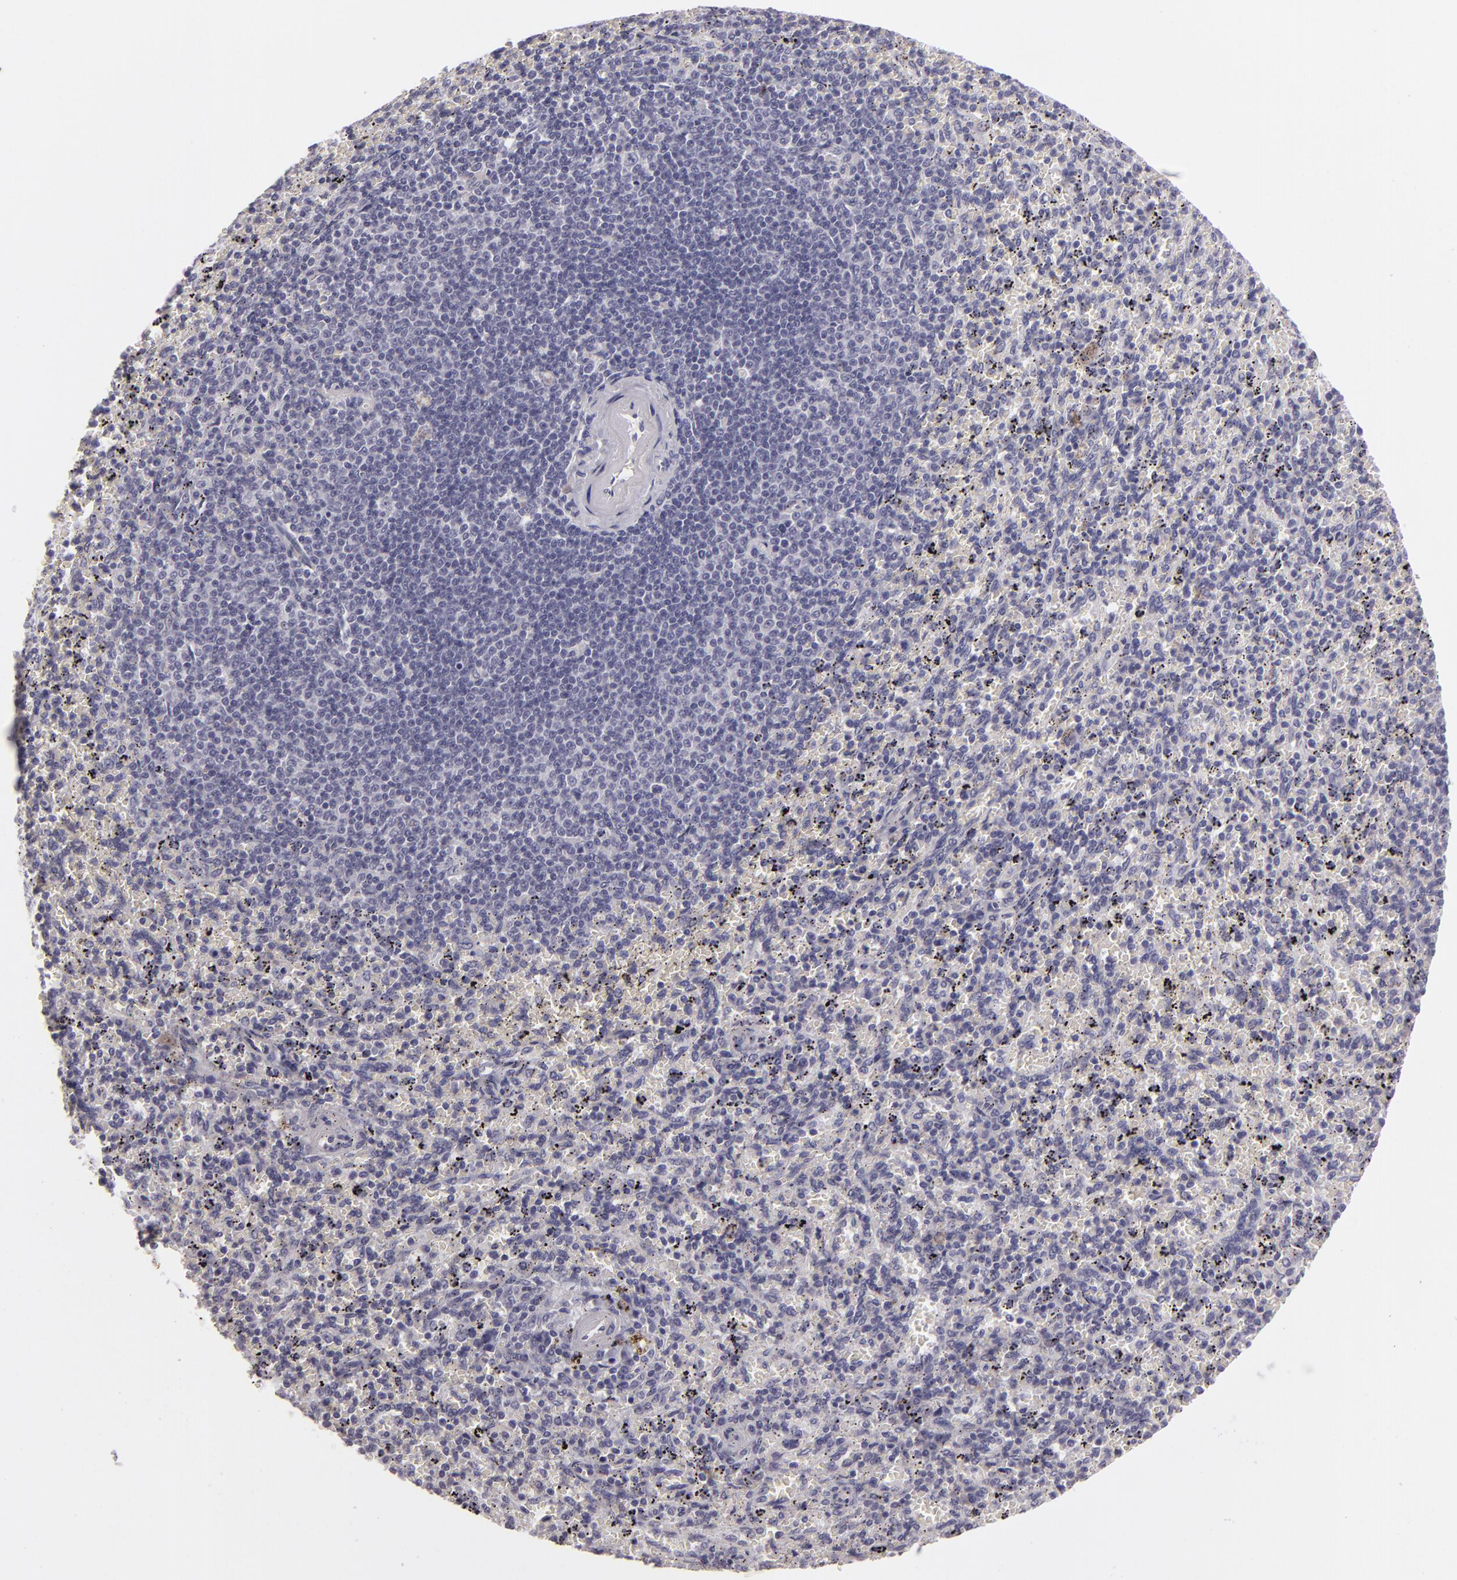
{"staining": {"intensity": "negative", "quantity": "none", "location": "none"}, "tissue": "spleen", "cell_type": "Cells in red pulp", "image_type": "normal", "snomed": [{"axis": "morphology", "description": "Normal tissue, NOS"}, {"axis": "topography", "description": "Spleen"}], "caption": "Immunohistochemical staining of unremarkable human spleen reveals no significant positivity in cells in red pulp. (DAB (3,3'-diaminobenzidine) immunohistochemistry (IHC) with hematoxylin counter stain).", "gene": "EGFL6", "patient": {"sex": "female", "age": 43}}